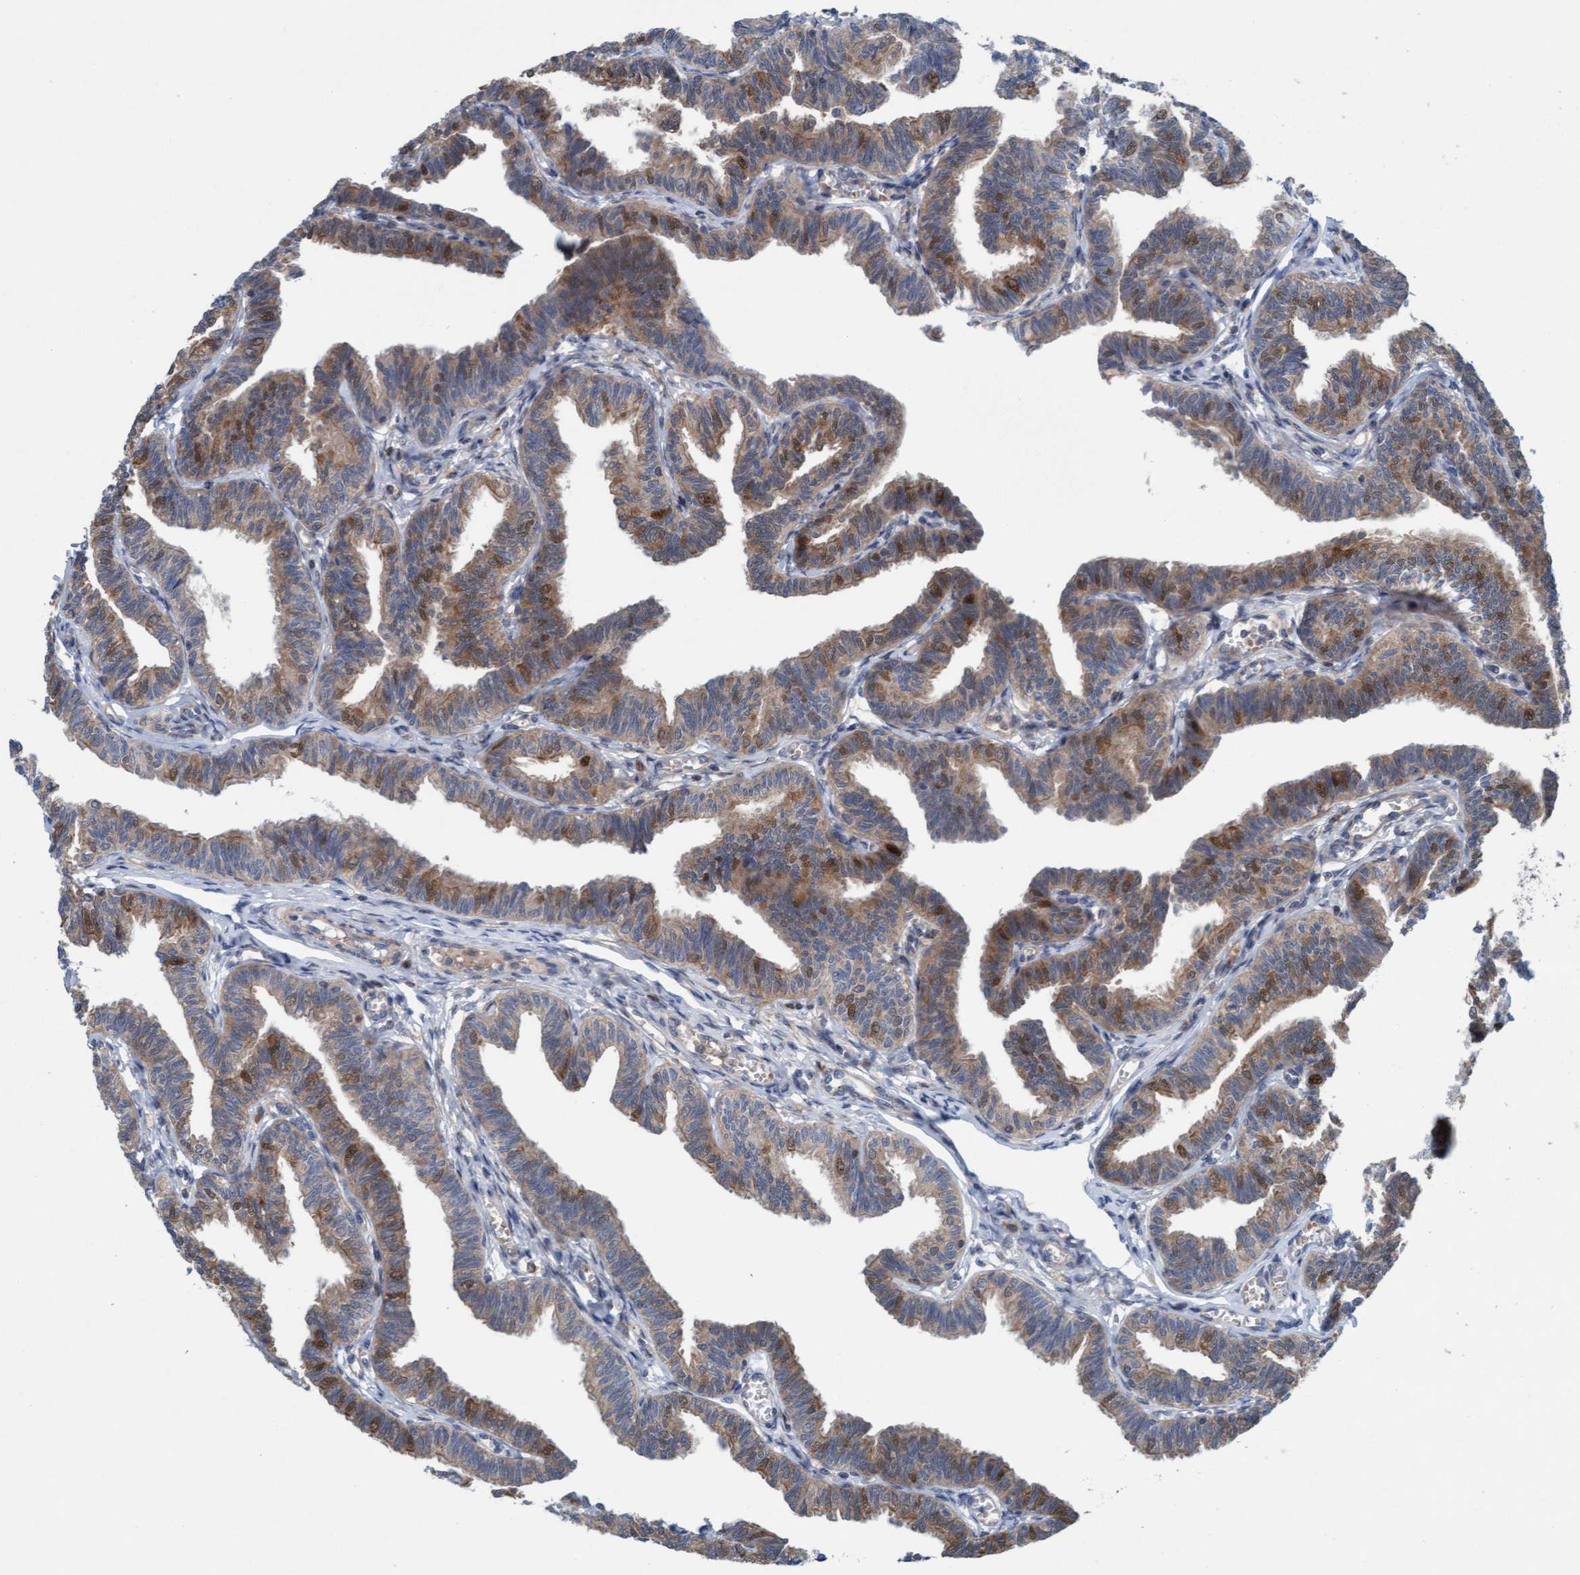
{"staining": {"intensity": "moderate", "quantity": ">75%", "location": "cytoplasmic/membranous"}, "tissue": "fallopian tube", "cell_type": "Glandular cells", "image_type": "normal", "snomed": [{"axis": "morphology", "description": "Normal tissue, NOS"}, {"axis": "topography", "description": "Fallopian tube"}, {"axis": "topography", "description": "Ovary"}], "caption": "Fallopian tube stained with DAB immunohistochemistry shows medium levels of moderate cytoplasmic/membranous staining in approximately >75% of glandular cells.", "gene": "KLHL25", "patient": {"sex": "female", "age": 23}}